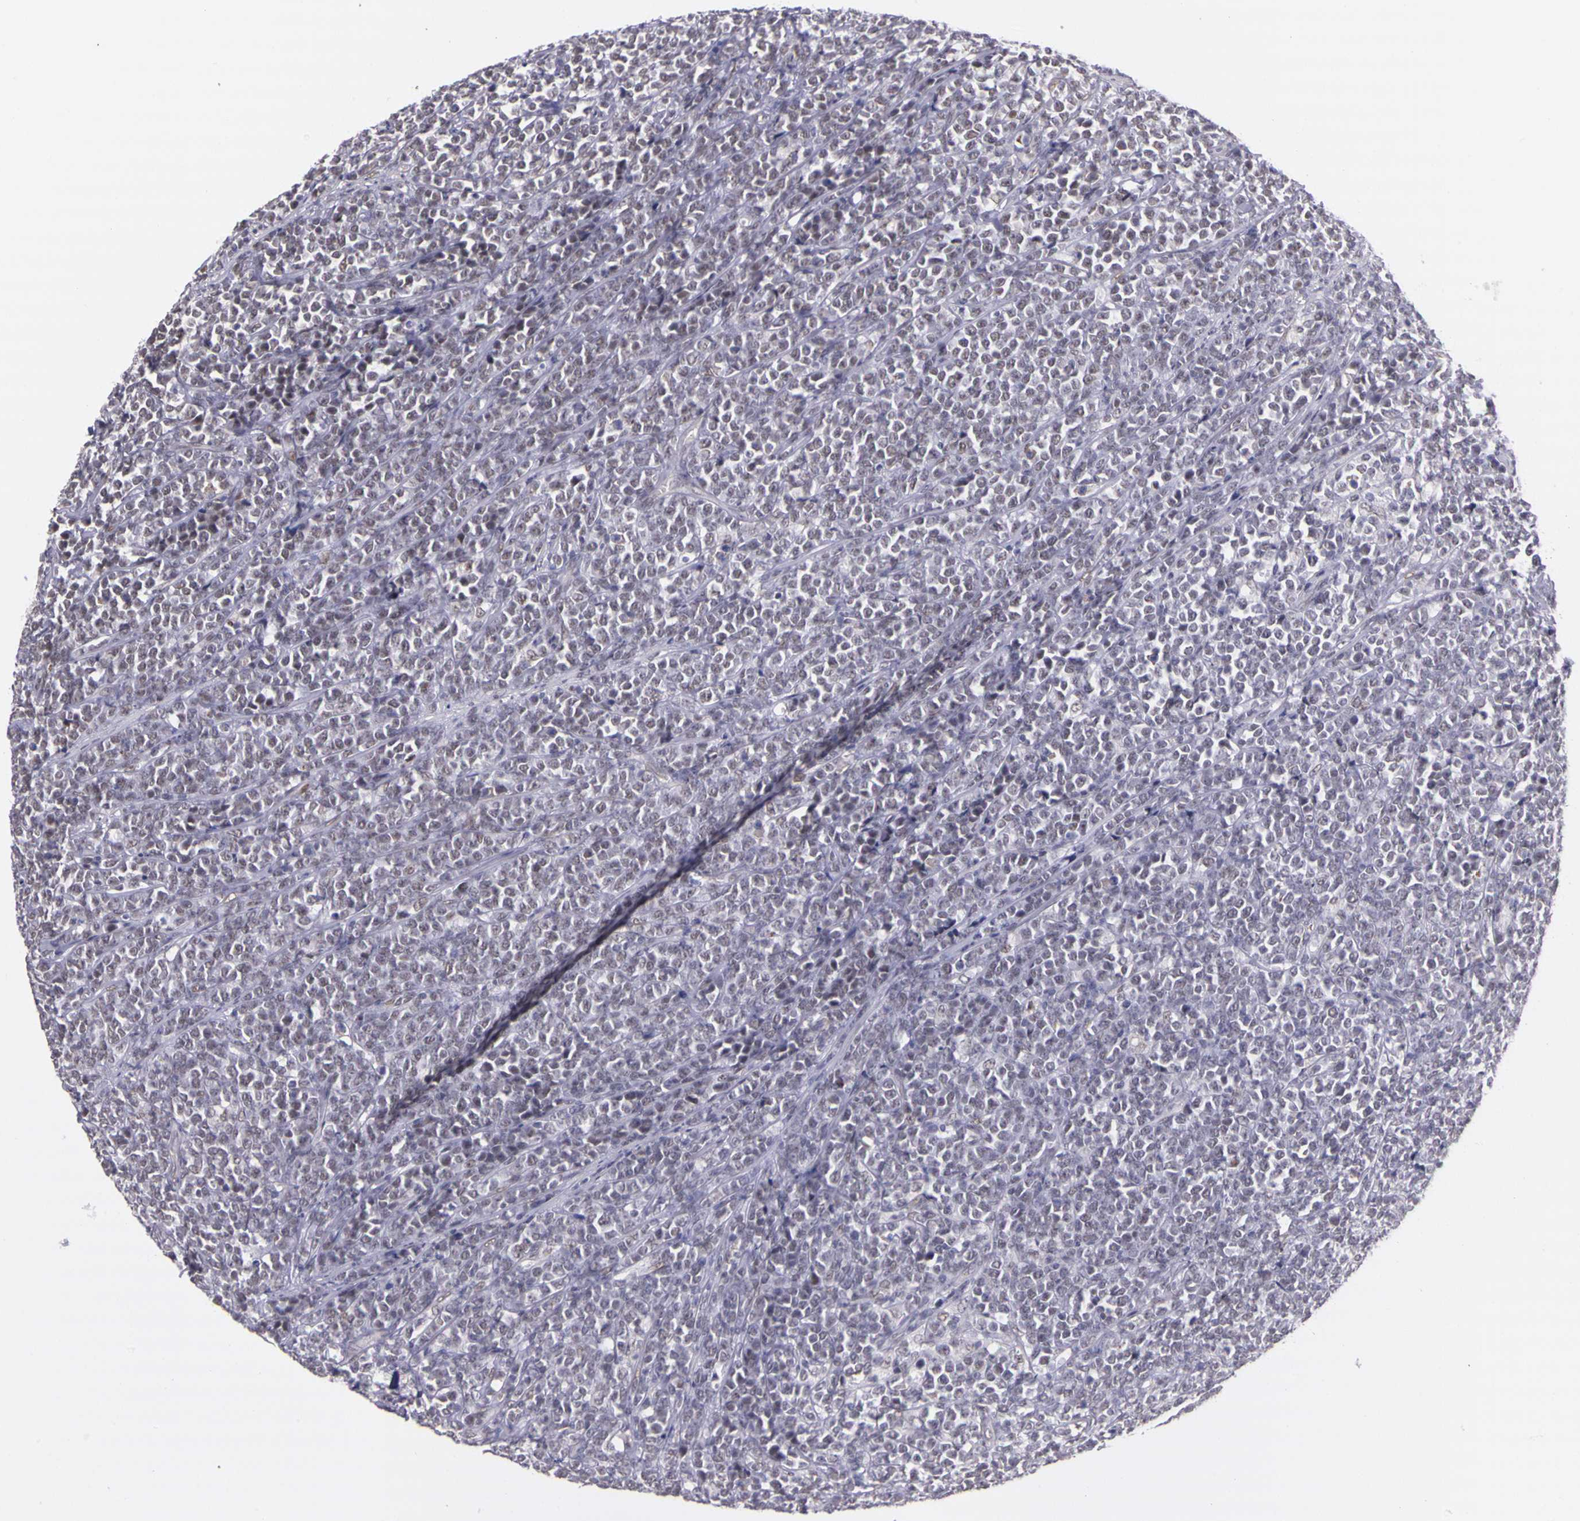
{"staining": {"intensity": "weak", "quantity": "25%-75%", "location": "nuclear"}, "tissue": "lymphoma", "cell_type": "Tumor cells", "image_type": "cancer", "snomed": [{"axis": "morphology", "description": "Malignant lymphoma, non-Hodgkin's type, High grade"}, {"axis": "topography", "description": "Small intestine"}, {"axis": "topography", "description": "Colon"}], "caption": "Weak nuclear staining is appreciated in approximately 25%-75% of tumor cells in malignant lymphoma, non-Hodgkin's type (high-grade). Nuclei are stained in blue.", "gene": "WDR13", "patient": {"sex": "male", "age": 8}}